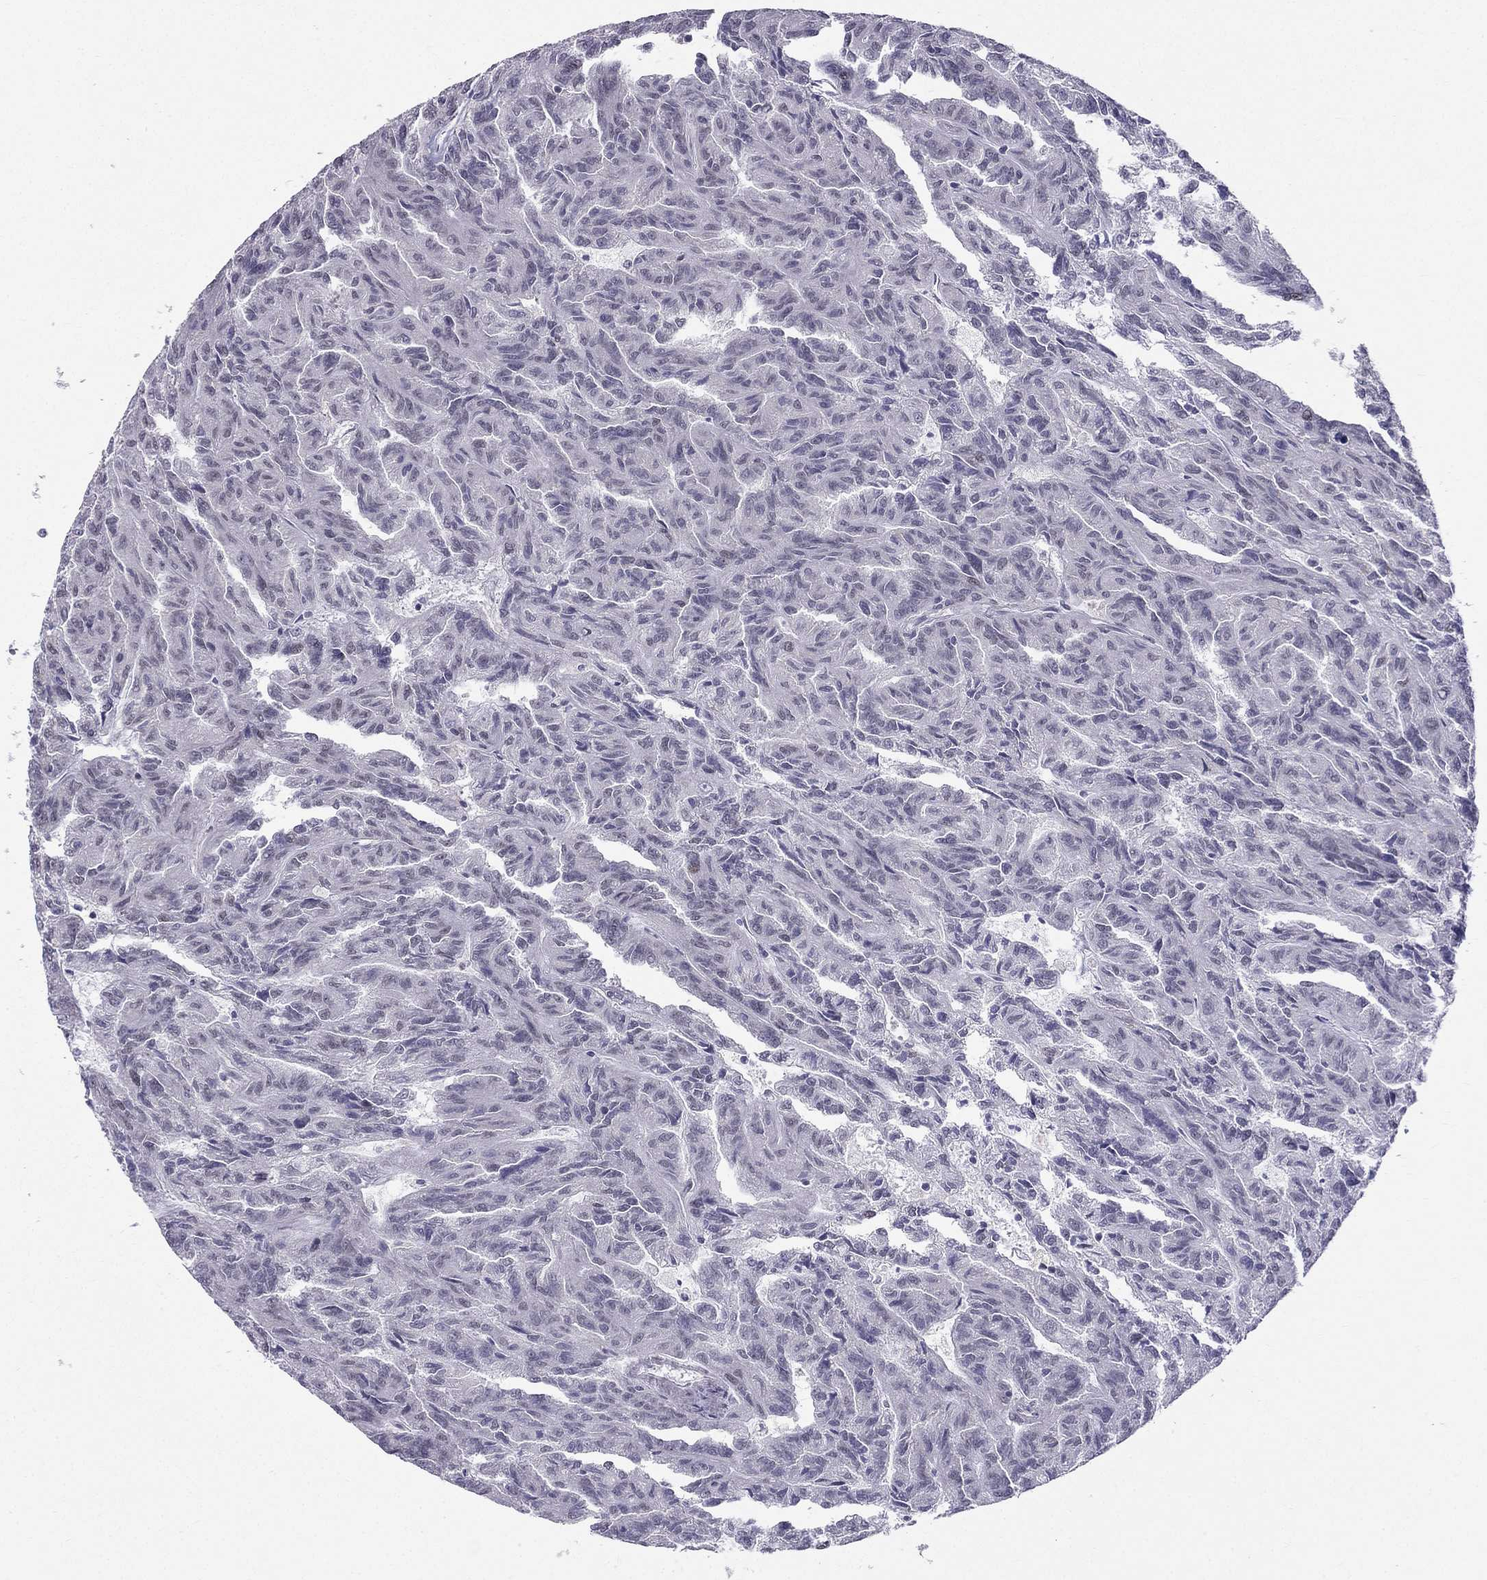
{"staining": {"intensity": "negative", "quantity": "none", "location": "none"}, "tissue": "renal cancer", "cell_type": "Tumor cells", "image_type": "cancer", "snomed": [{"axis": "morphology", "description": "Adenocarcinoma, NOS"}, {"axis": "topography", "description": "Kidney"}], "caption": "Immunohistochemical staining of human renal cancer displays no significant staining in tumor cells. The staining is performed using DAB (3,3'-diaminobenzidine) brown chromogen with nuclei counter-stained in using hematoxylin.", "gene": "RPRD2", "patient": {"sex": "male", "age": 79}}